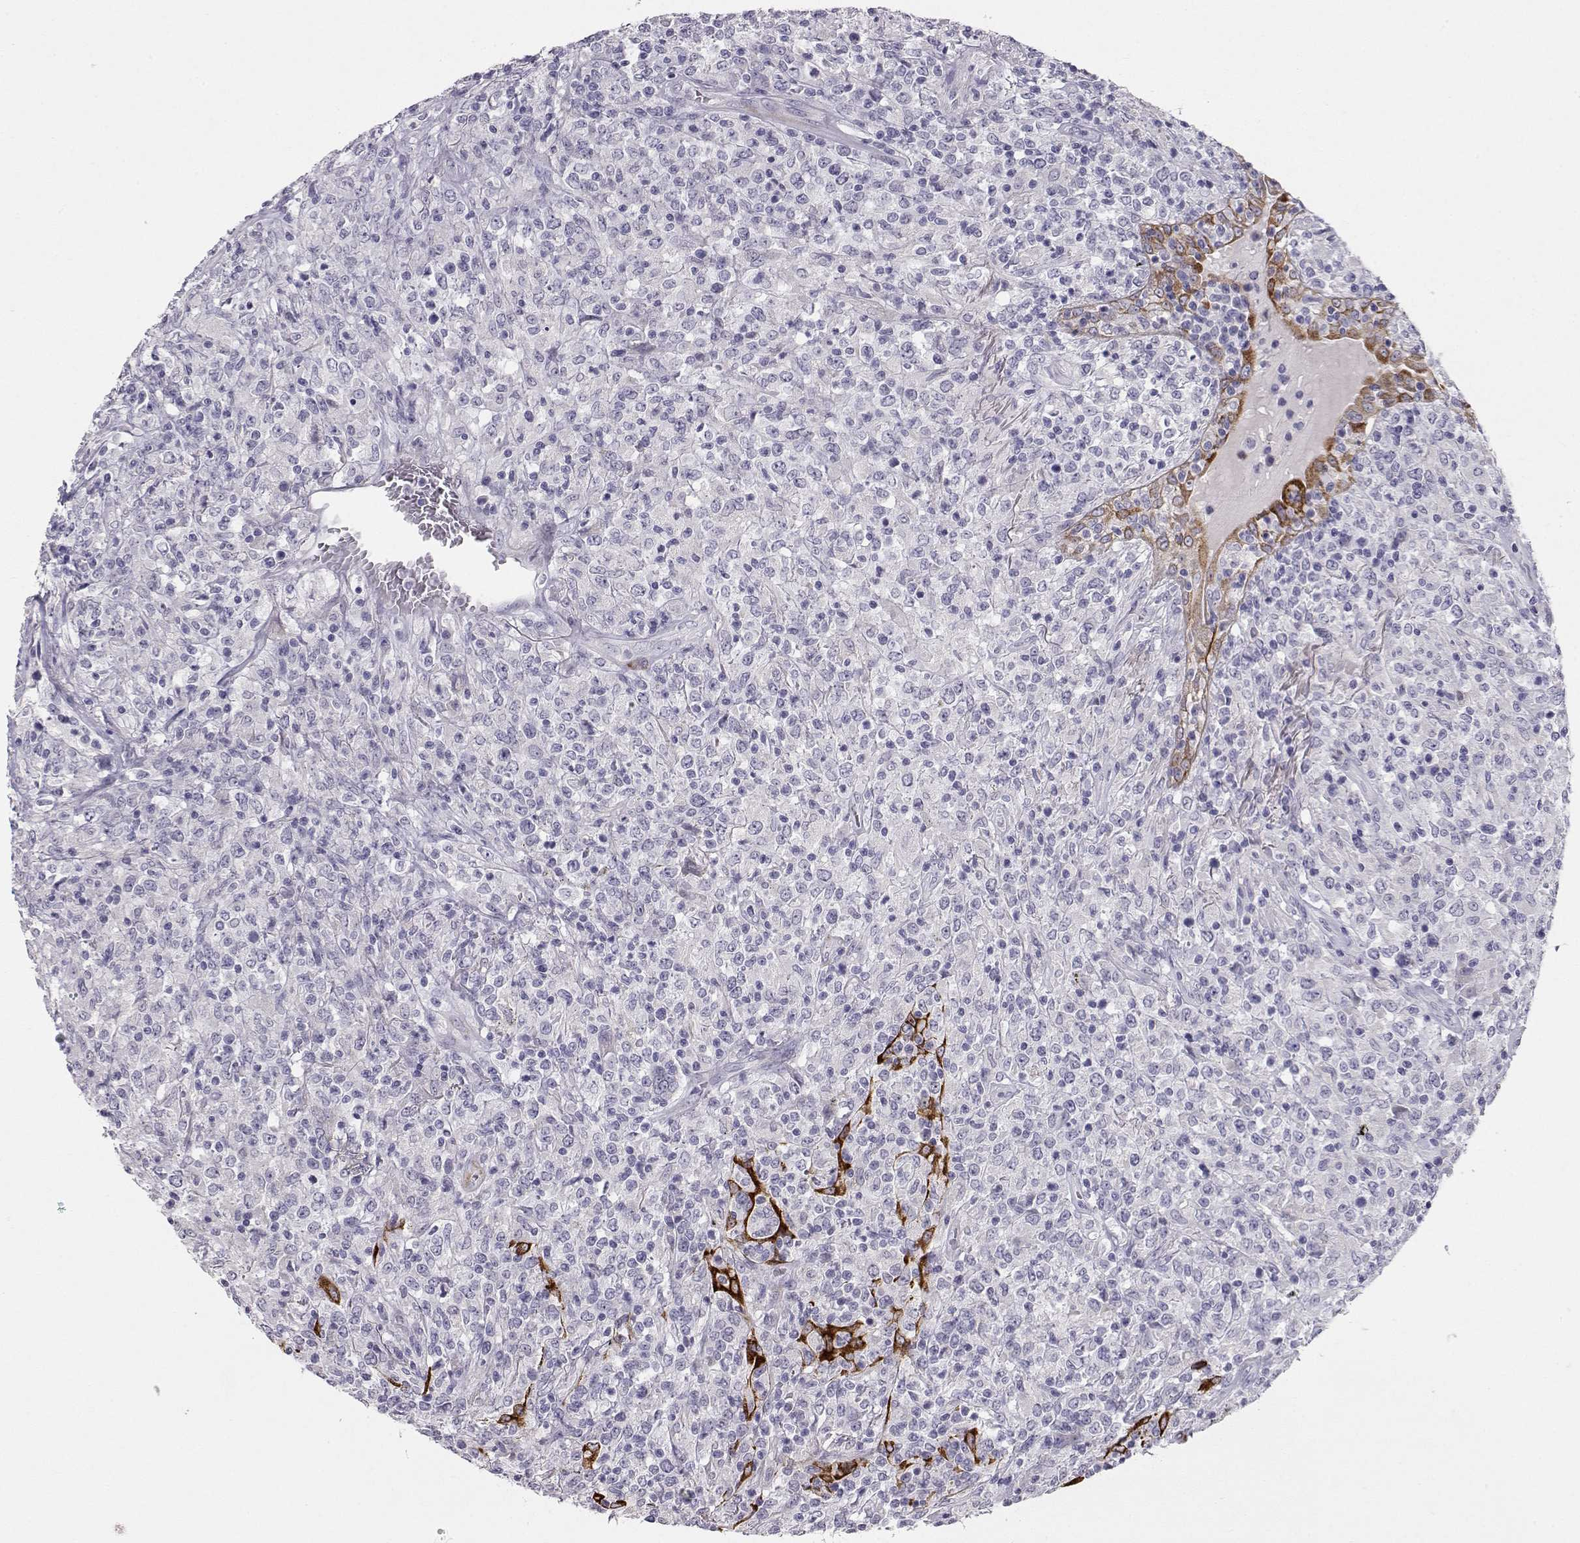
{"staining": {"intensity": "negative", "quantity": "none", "location": "none"}, "tissue": "lymphoma", "cell_type": "Tumor cells", "image_type": "cancer", "snomed": [{"axis": "morphology", "description": "Malignant lymphoma, non-Hodgkin's type, High grade"}, {"axis": "topography", "description": "Lung"}], "caption": "The immunohistochemistry (IHC) histopathology image has no significant positivity in tumor cells of lymphoma tissue.", "gene": "LAMB3", "patient": {"sex": "male", "age": 79}}